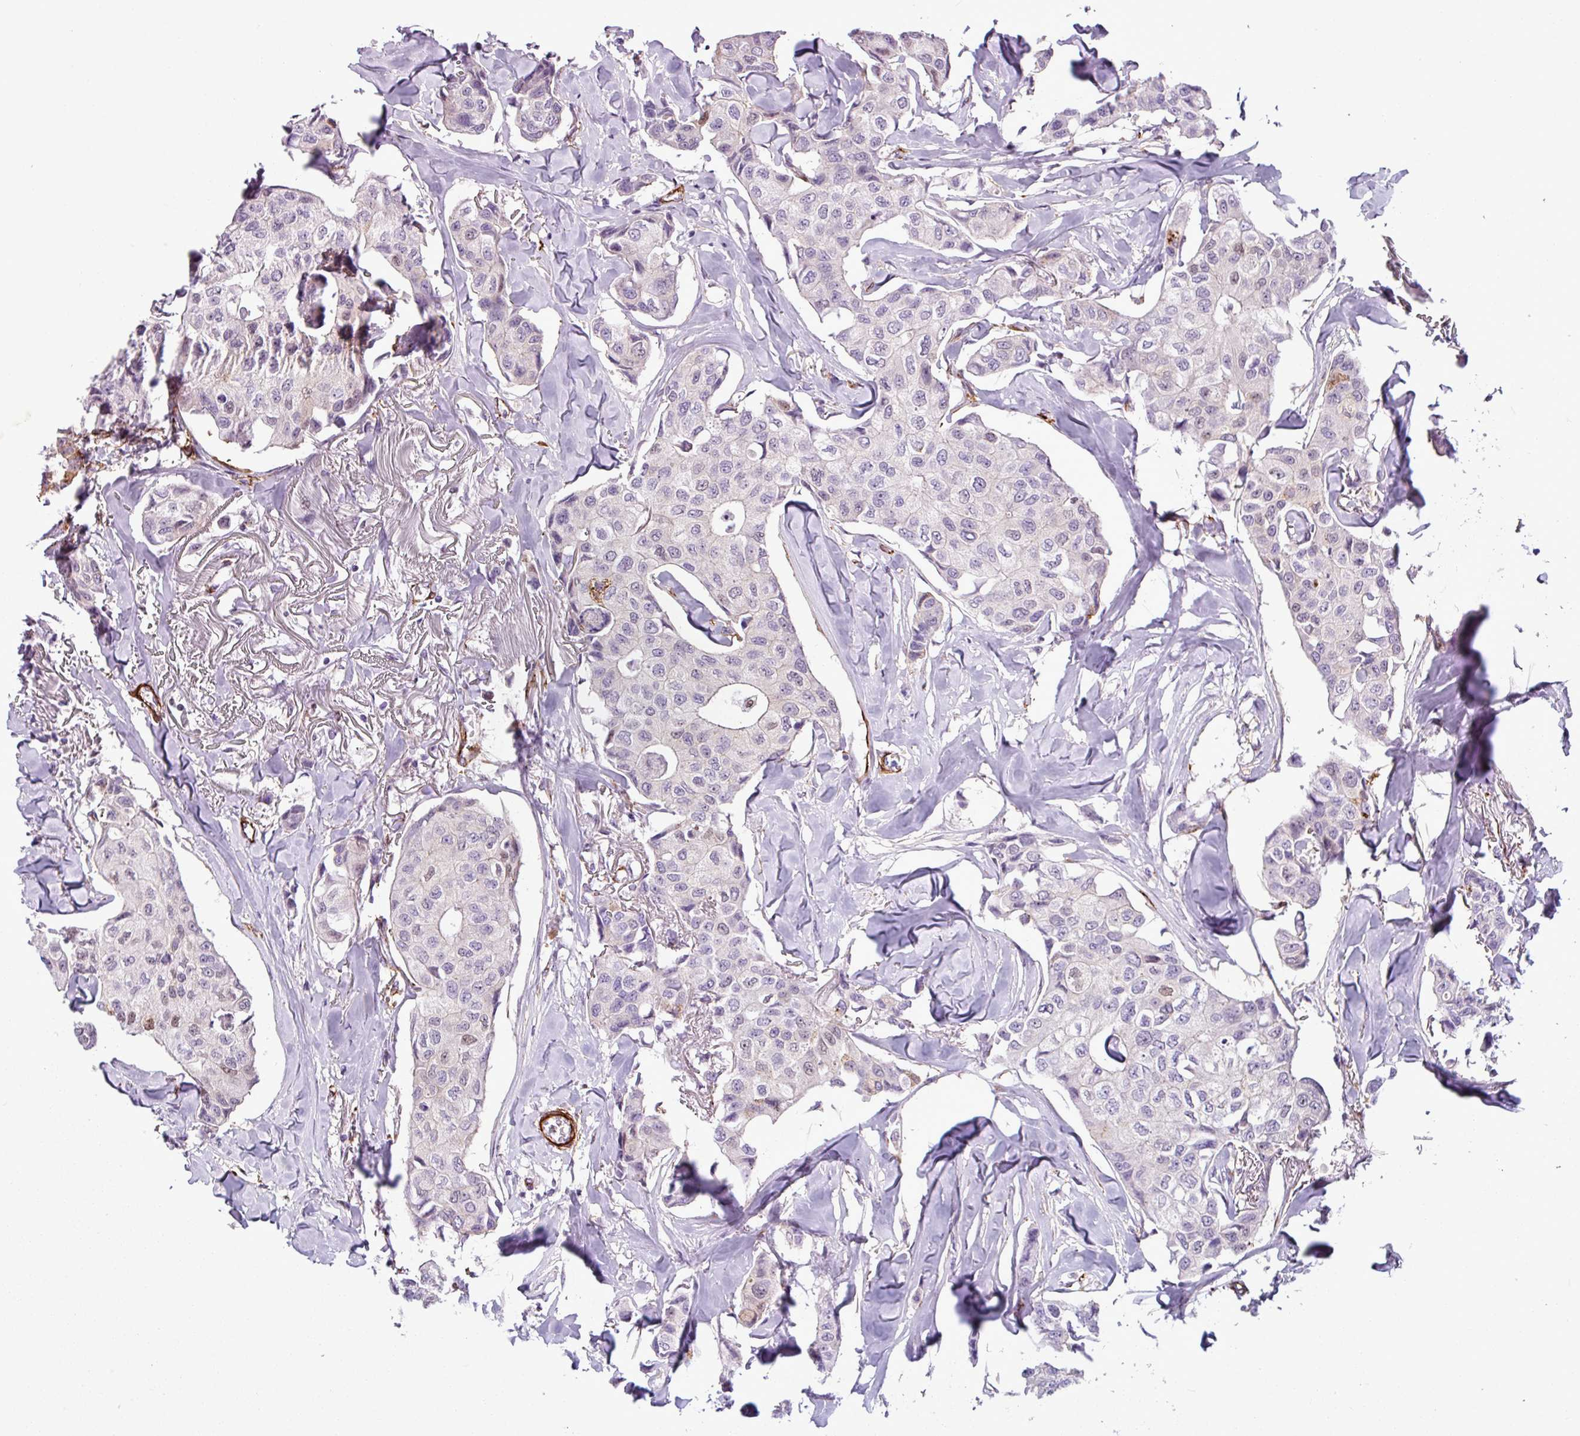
{"staining": {"intensity": "negative", "quantity": "none", "location": "none"}, "tissue": "breast cancer", "cell_type": "Tumor cells", "image_type": "cancer", "snomed": [{"axis": "morphology", "description": "Duct carcinoma"}, {"axis": "topography", "description": "Breast"}], "caption": "This is an IHC micrograph of human breast cancer (invasive ductal carcinoma). There is no staining in tumor cells.", "gene": "ATP10A", "patient": {"sex": "female", "age": 80}}